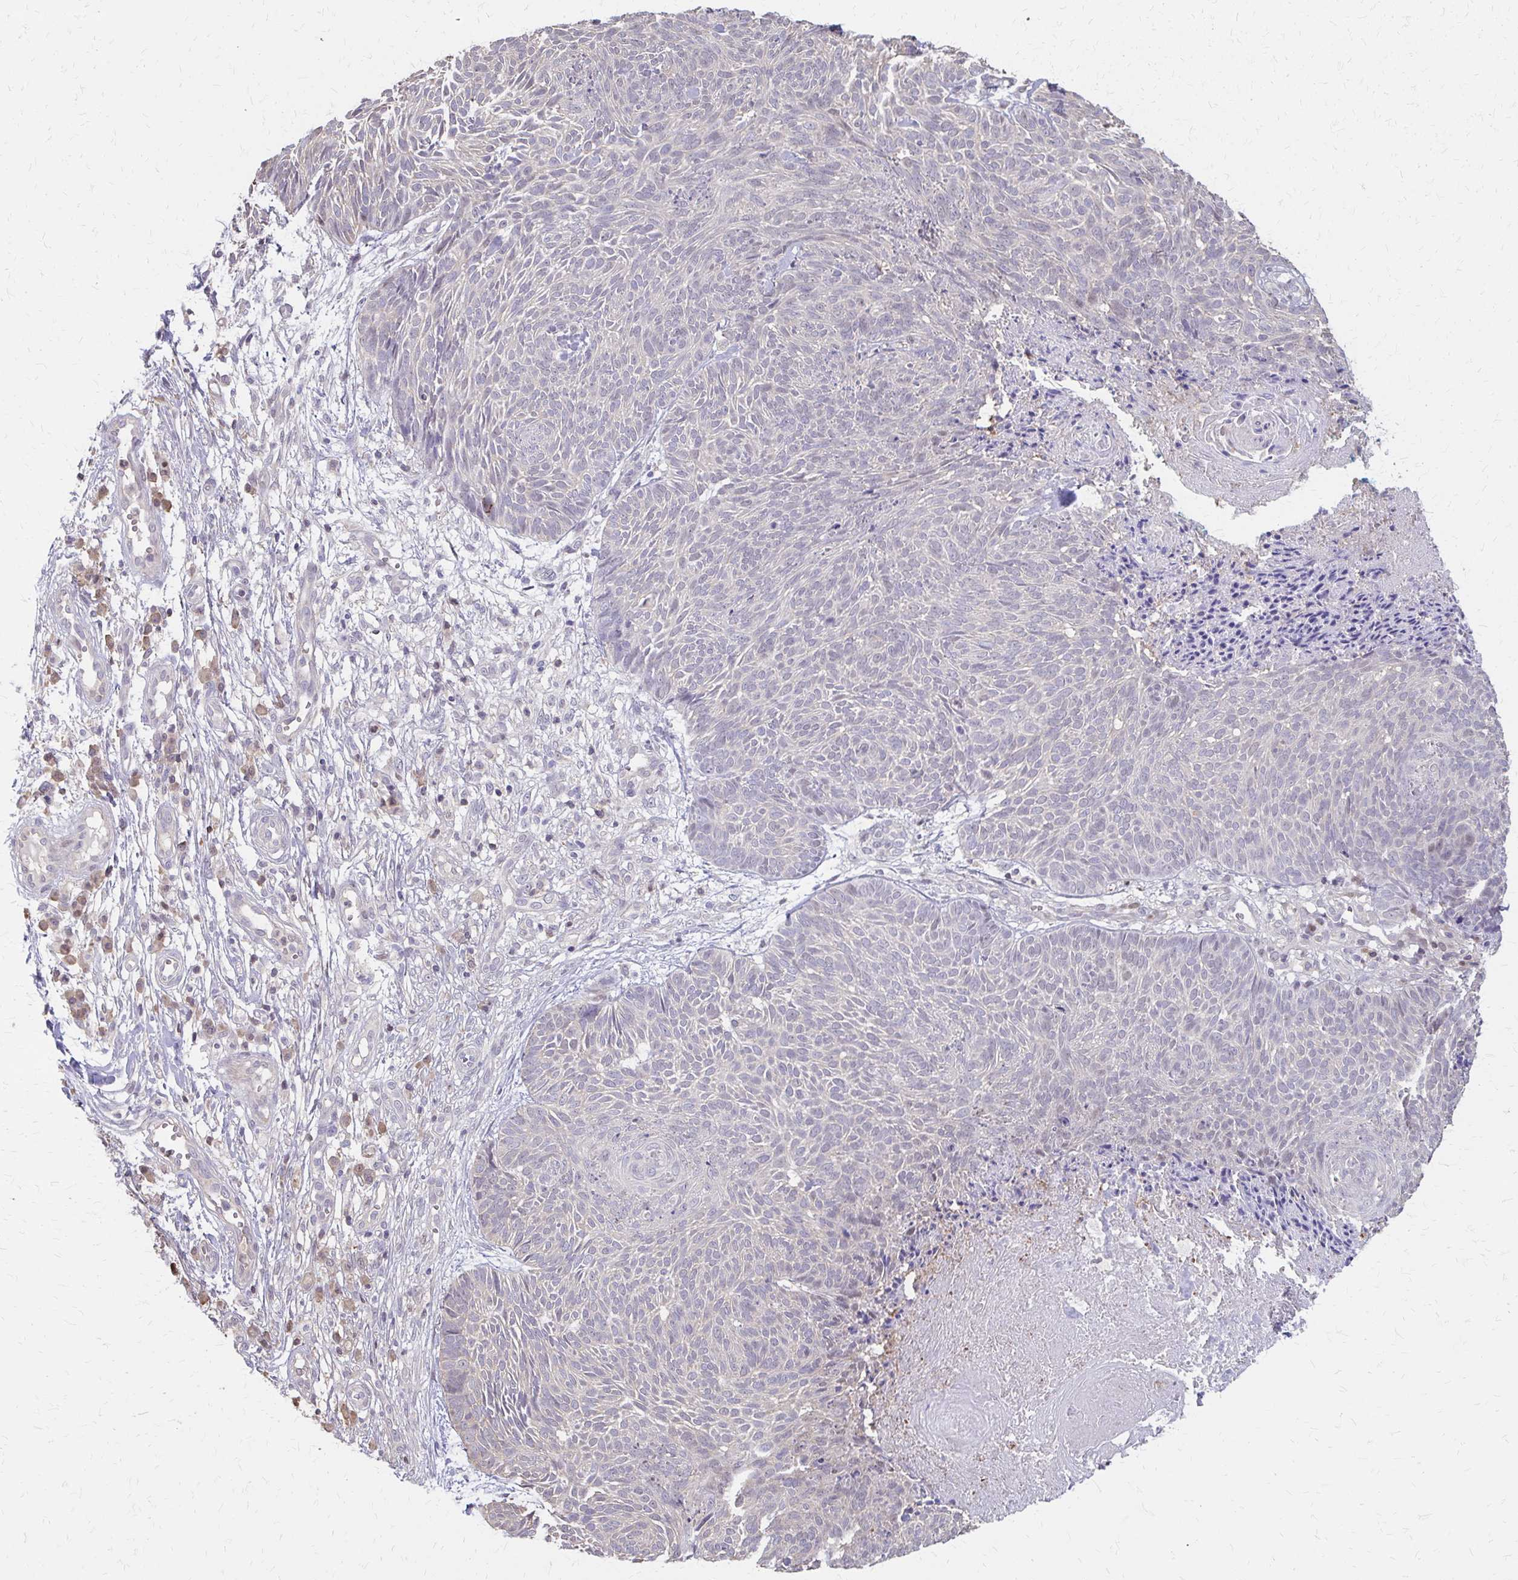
{"staining": {"intensity": "negative", "quantity": "none", "location": "none"}, "tissue": "skin cancer", "cell_type": "Tumor cells", "image_type": "cancer", "snomed": [{"axis": "morphology", "description": "Basal cell carcinoma"}, {"axis": "topography", "description": "Skin"}, {"axis": "topography", "description": "Skin of trunk"}], "caption": "Tumor cells are negative for brown protein staining in skin cancer.", "gene": "IFI44L", "patient": {"sex": "male", "age": 74}}